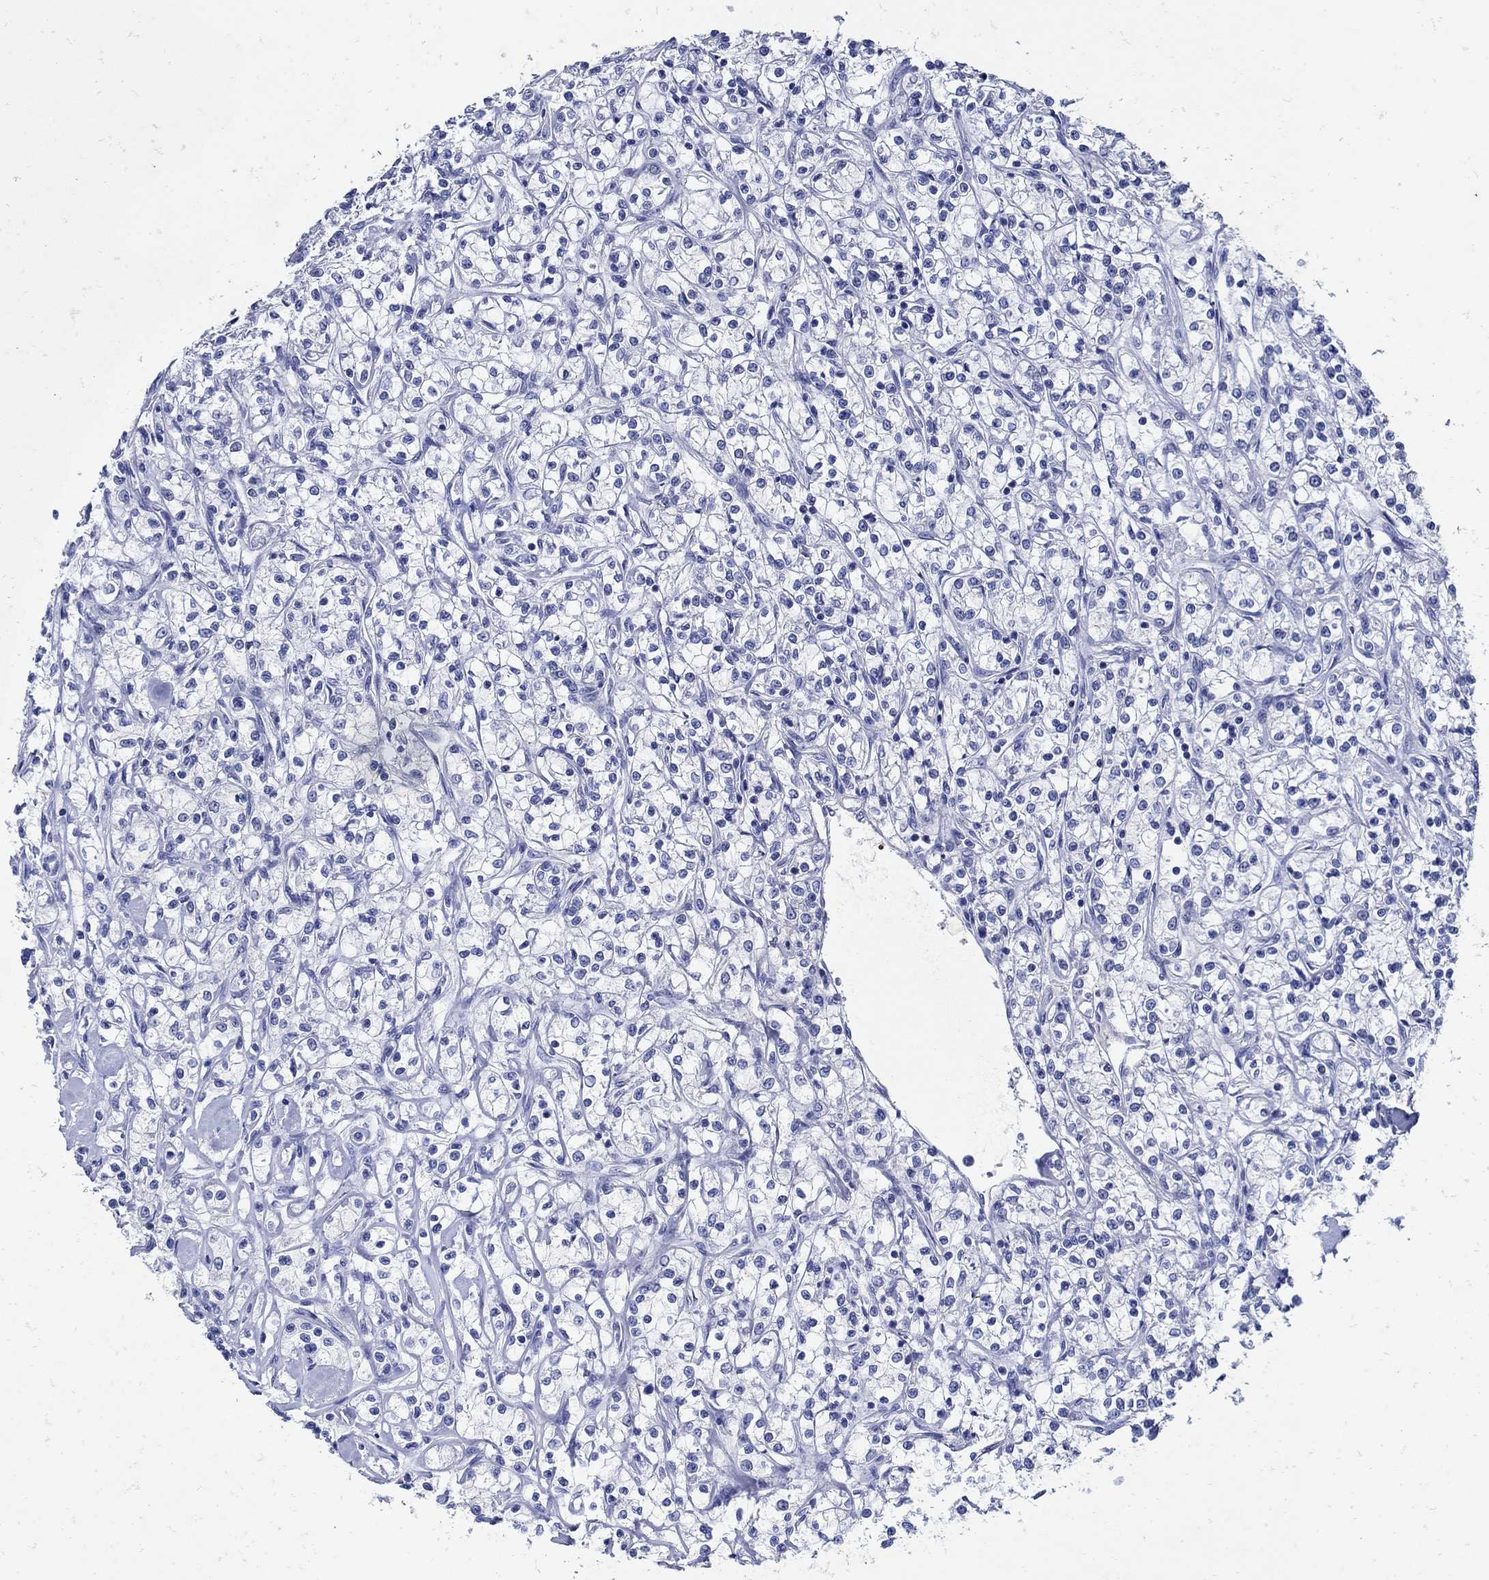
{"staining": {"intensity": "negative", "quantity": "none", "location": "none"}, "tissue": "renal cancer", "cell_type": "Tumor cells", "image_type": "cancer", "snomed": [{"axis": "morphology", "description": "Adenocarcinoma, NOS"}, {"axis": "topography", "description": "Kidney"}], "caption": "Tumor cells are negative for brown protein staining in adenocarcinoma (renal).", "gene": "NOS1", "patient": {"sex": "female", "age": 59}}